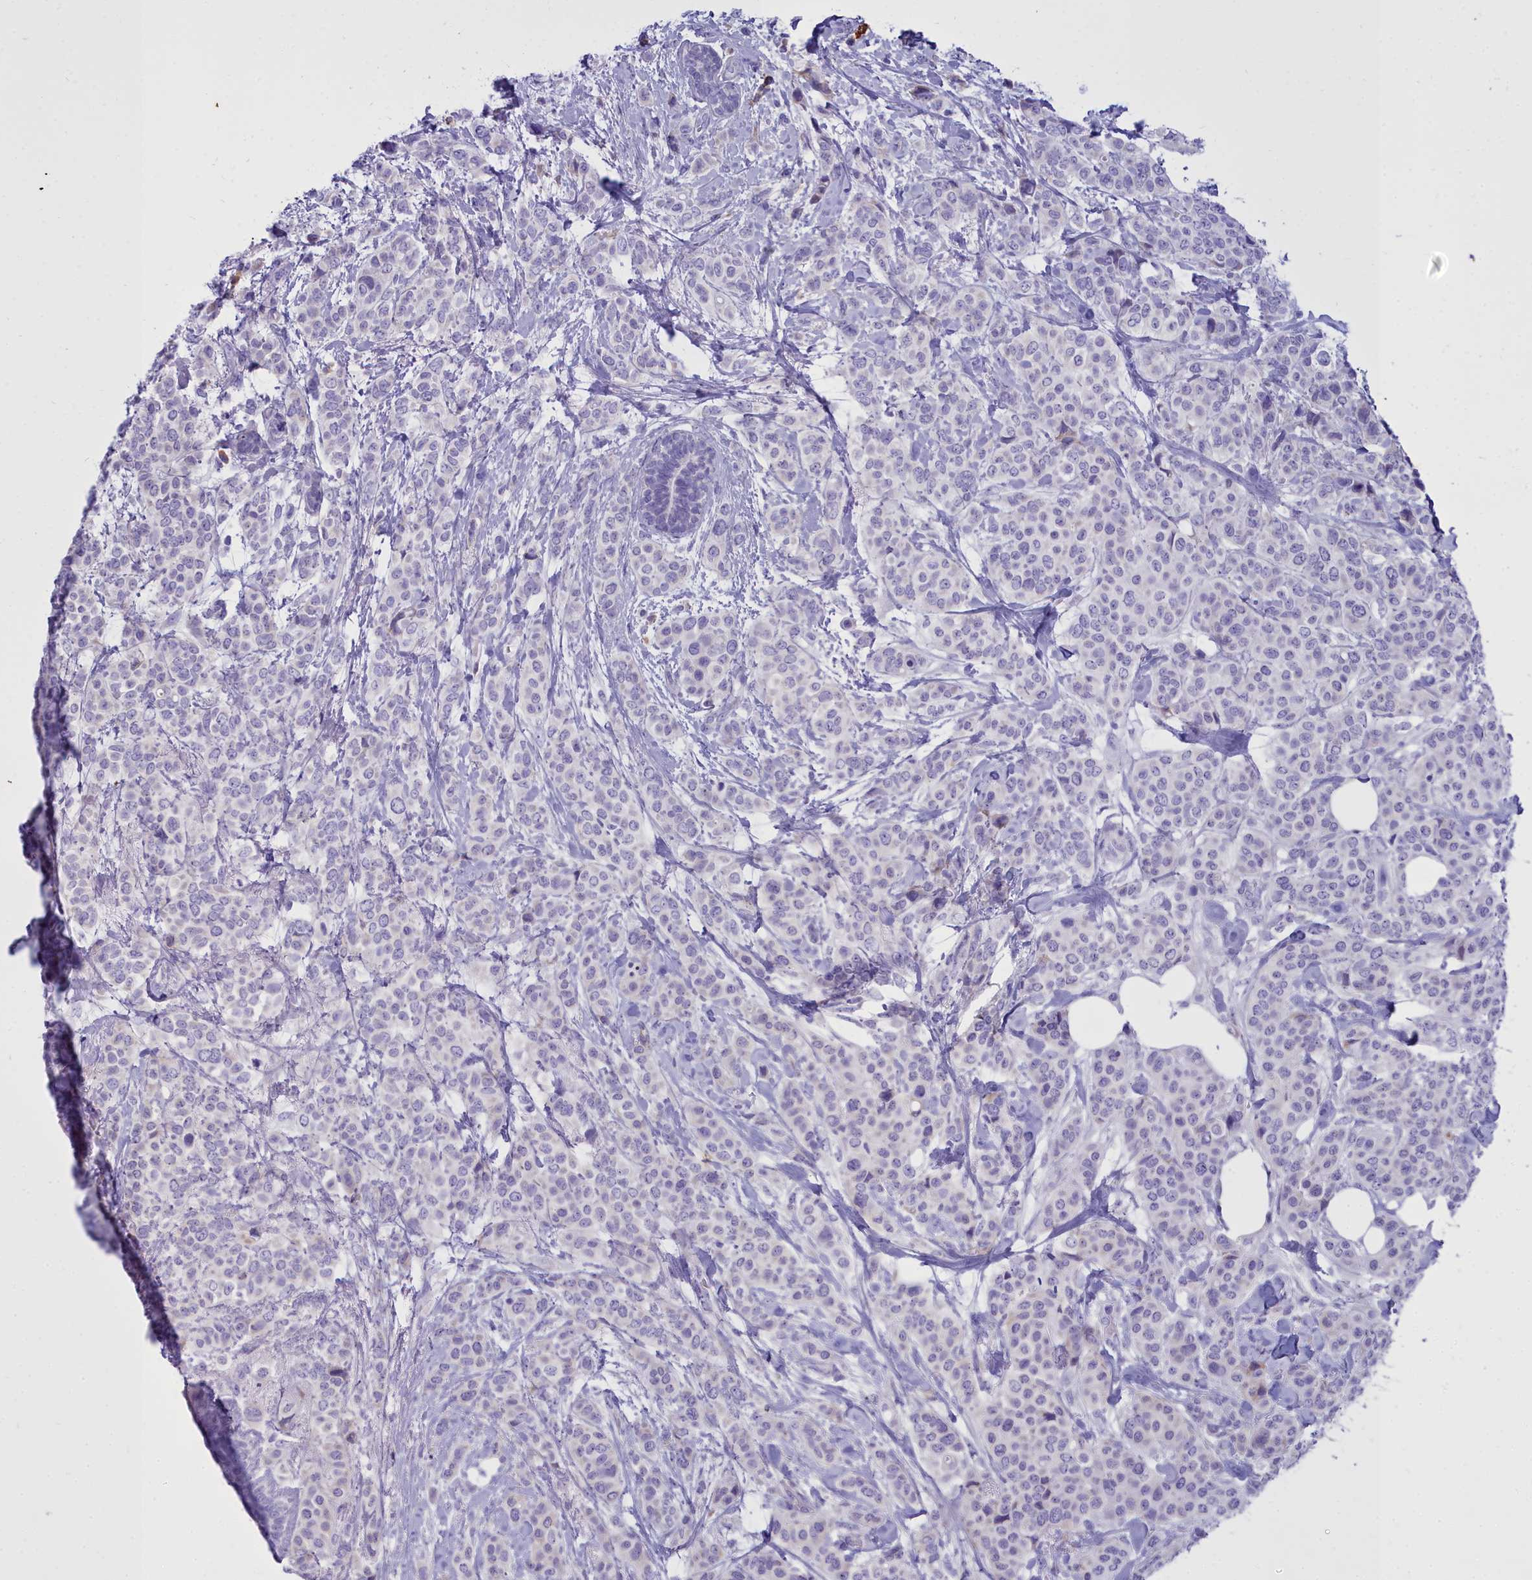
{"staining": {"intensity": "negative", "quantity": "none", "location": "none"}, "tissue": "breast cancer", "cell_type": "Tumor cells", "image_type": "cancer", "snomed": [{"axis": "morphology", "description": "Lobular carcinoma"}, {"axis": "topography", "description": "Breast"}], "caption": "Image shows no significant protein staining in tumor cells of lobular carcinoma (breast).", "gene": "CD5", "patient": {"sex": "female", "age": 51}}